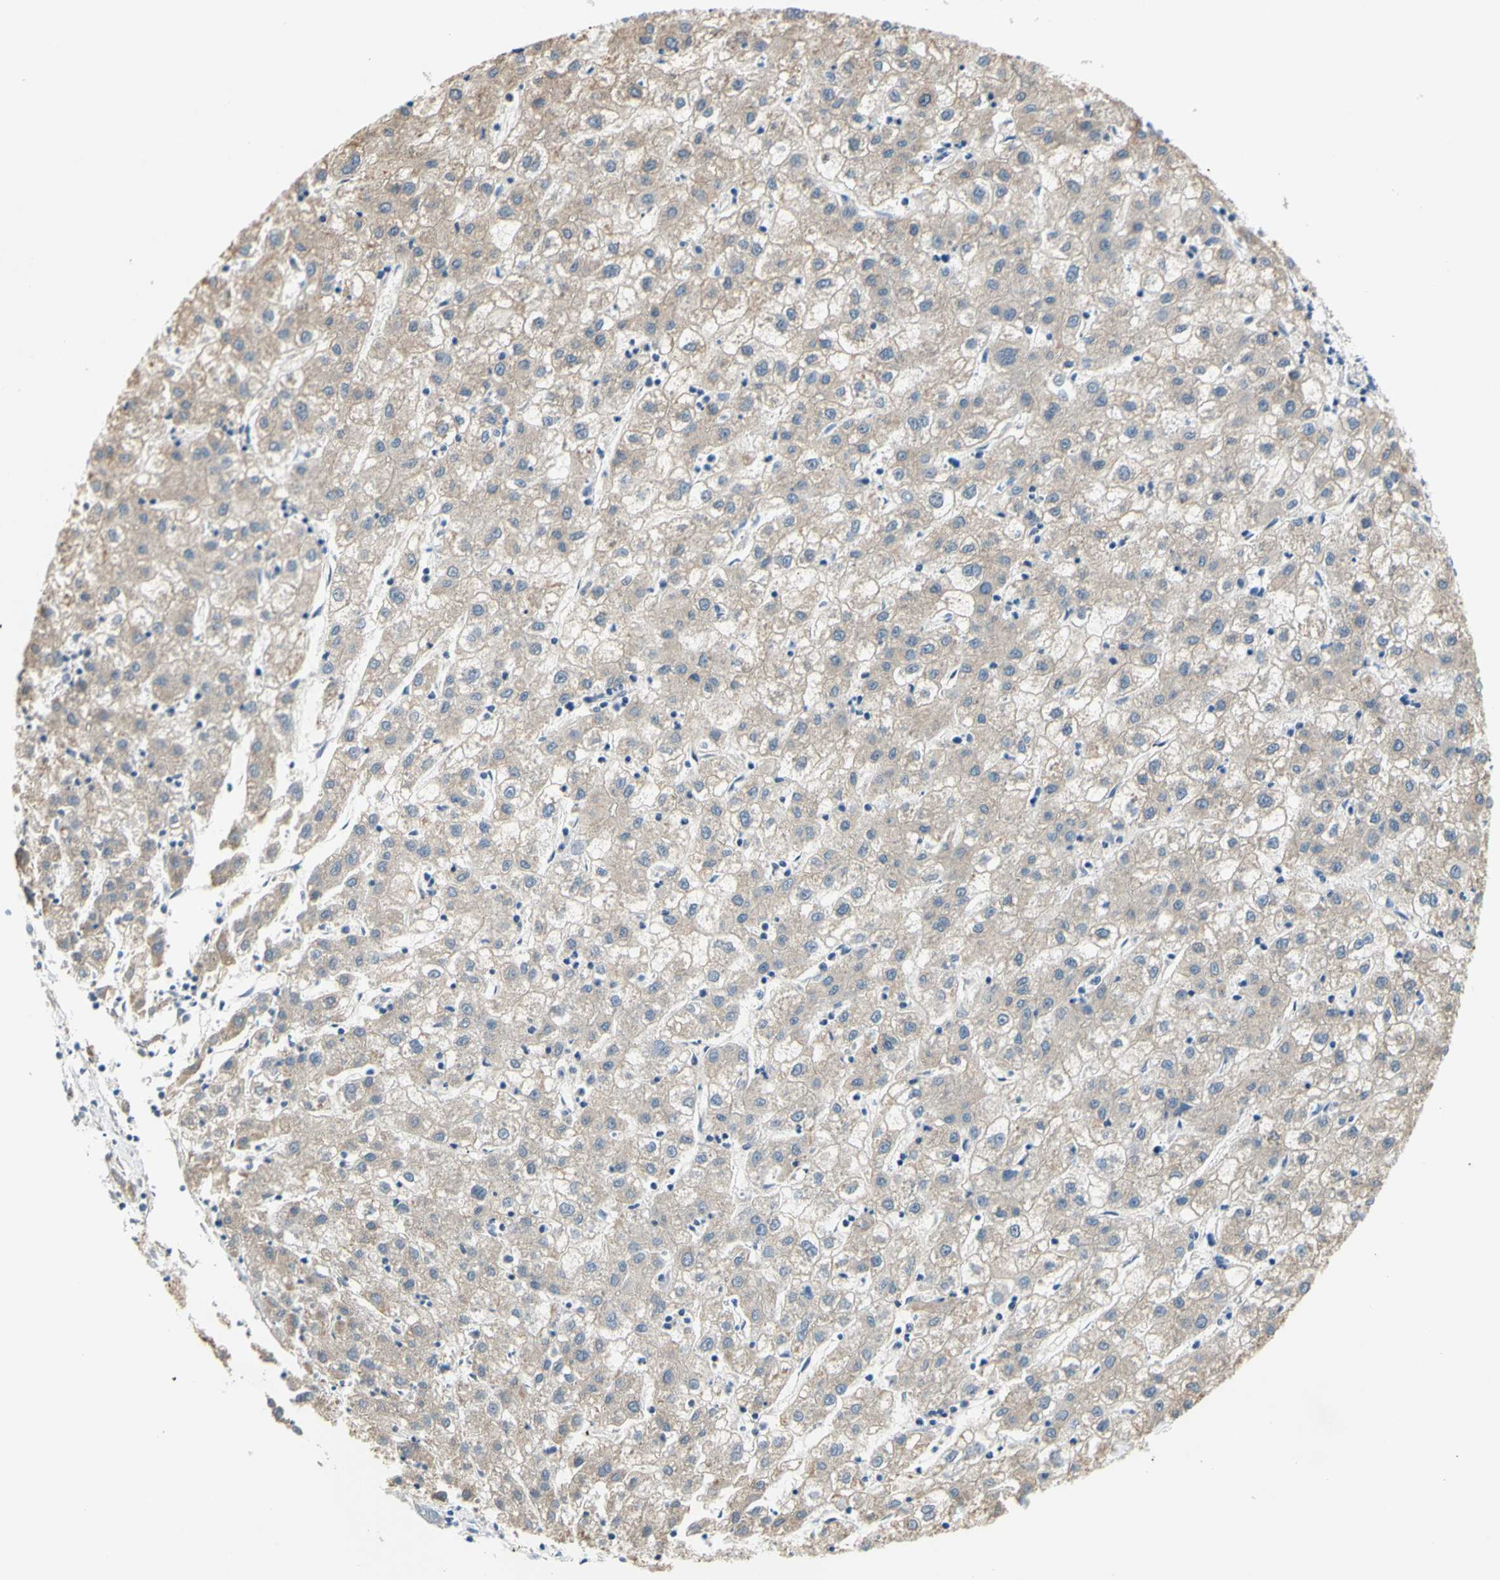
{"staining": {"intensity": "weak", "quantity": ">75%", "location": "cytoplasmic/membranous"}, "tissue": "liver cancer", "cell_type": "Tumor cells", "image_type": "cancer", "snomed": [{"axis": "morphology", "description": "Carcinoma, Hepatocellular, NOS"}, {"axis": "topography", "description": "Liver"}], "caption": "A low amount of weak cytoplasmic/membranous positivity is identified in about >75% of tumor cells in hepatocellular carcinoma (liver) tissue.", "gene": "F3", "patient": {"sex": "male", "age": 72}}